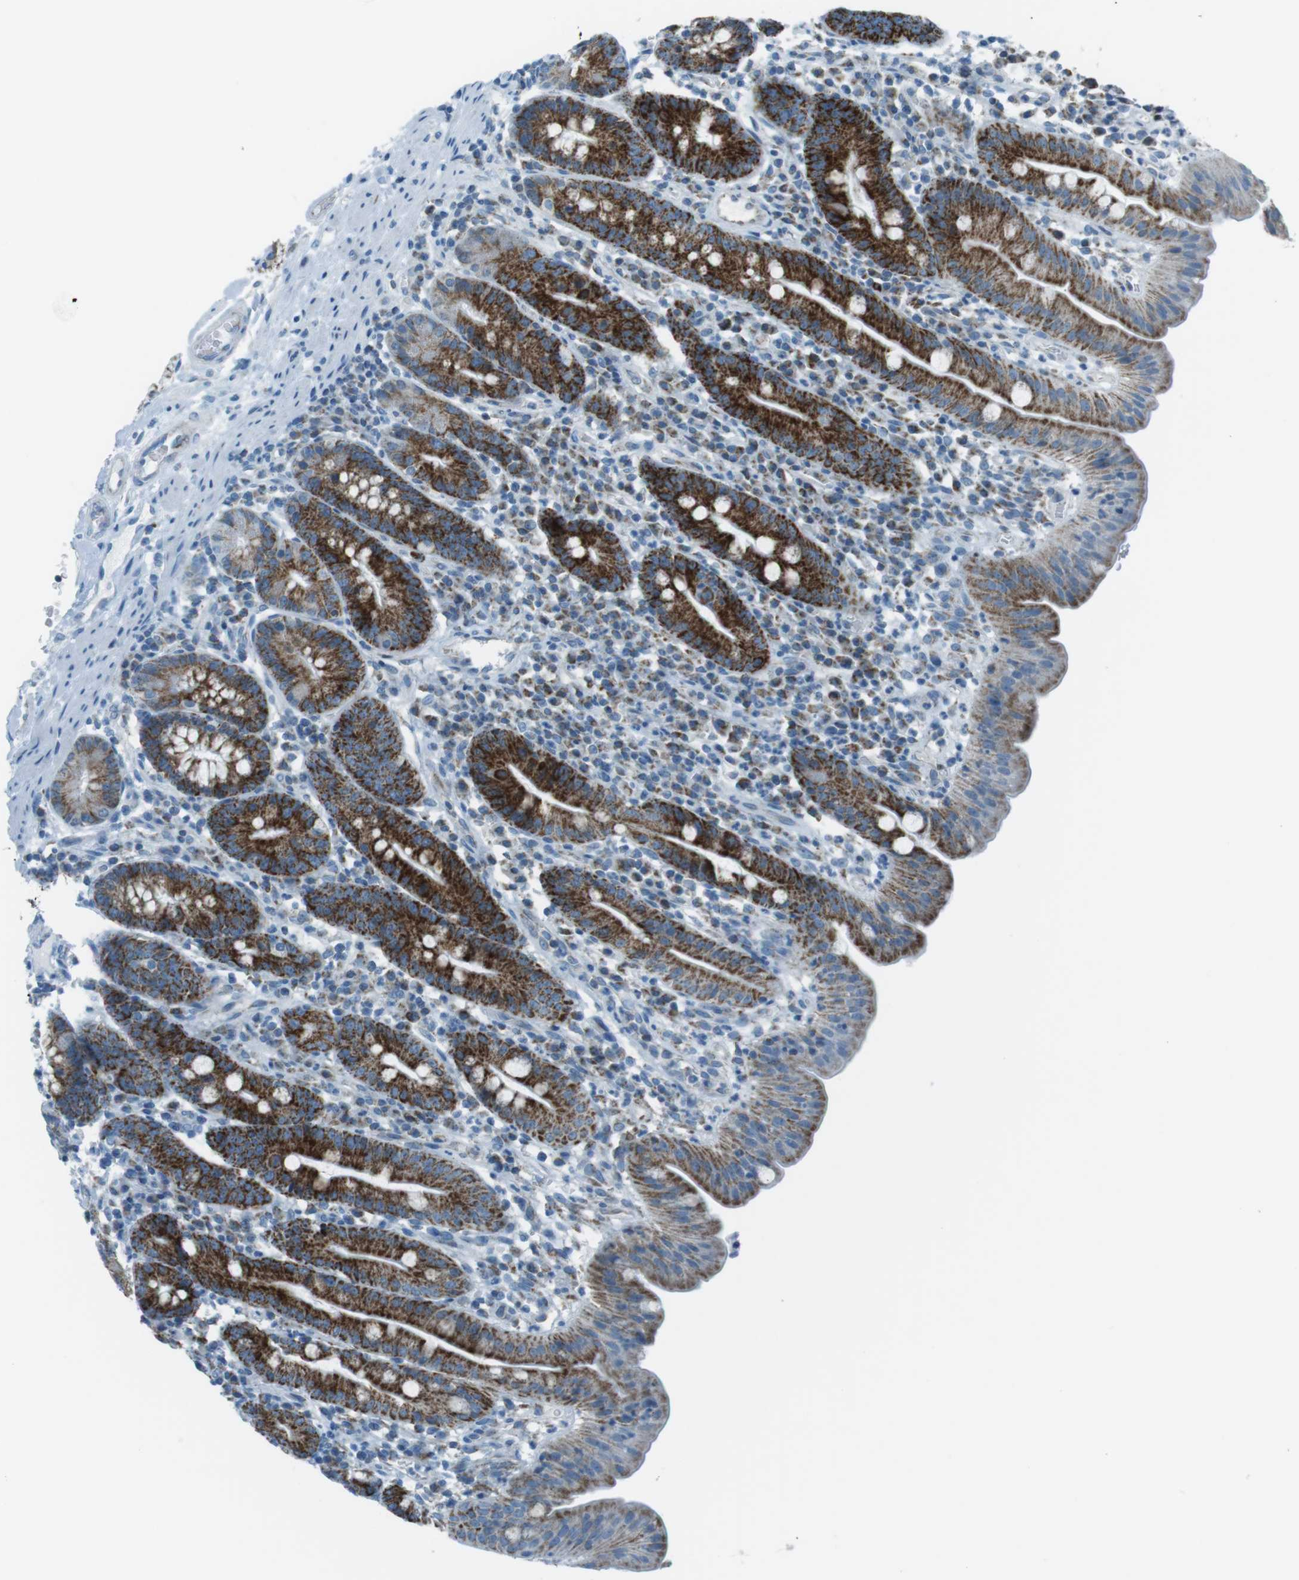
{"staining": {"intensity": "strong", "quantity": "25%-75%", "location": "cytoplasmic/membranous"}, "tissue": "duodenum", "cell_type": "Glandular cells", "image_type": "normal", "snomed": [{"axis": "morphology", "description": "Normal tissue, NOS"}, {"axis": "topography", "description": "Duodenum"}], "caption": "High-power microscopy captured an immunohistochemistry (IHC) histopathology image of normal duodenum, revealing strong cytoplasmic/membranous expression in approximately 25%-75% of glandular cells. The staining was performed using DAB (3,3'-diaminobenzidine), with brown indicating positive protein expression. Nuclei are stained blue with hematoxylin.", "gene": "DNAJA3", "patient": {"sex": "male", "age": 50}}